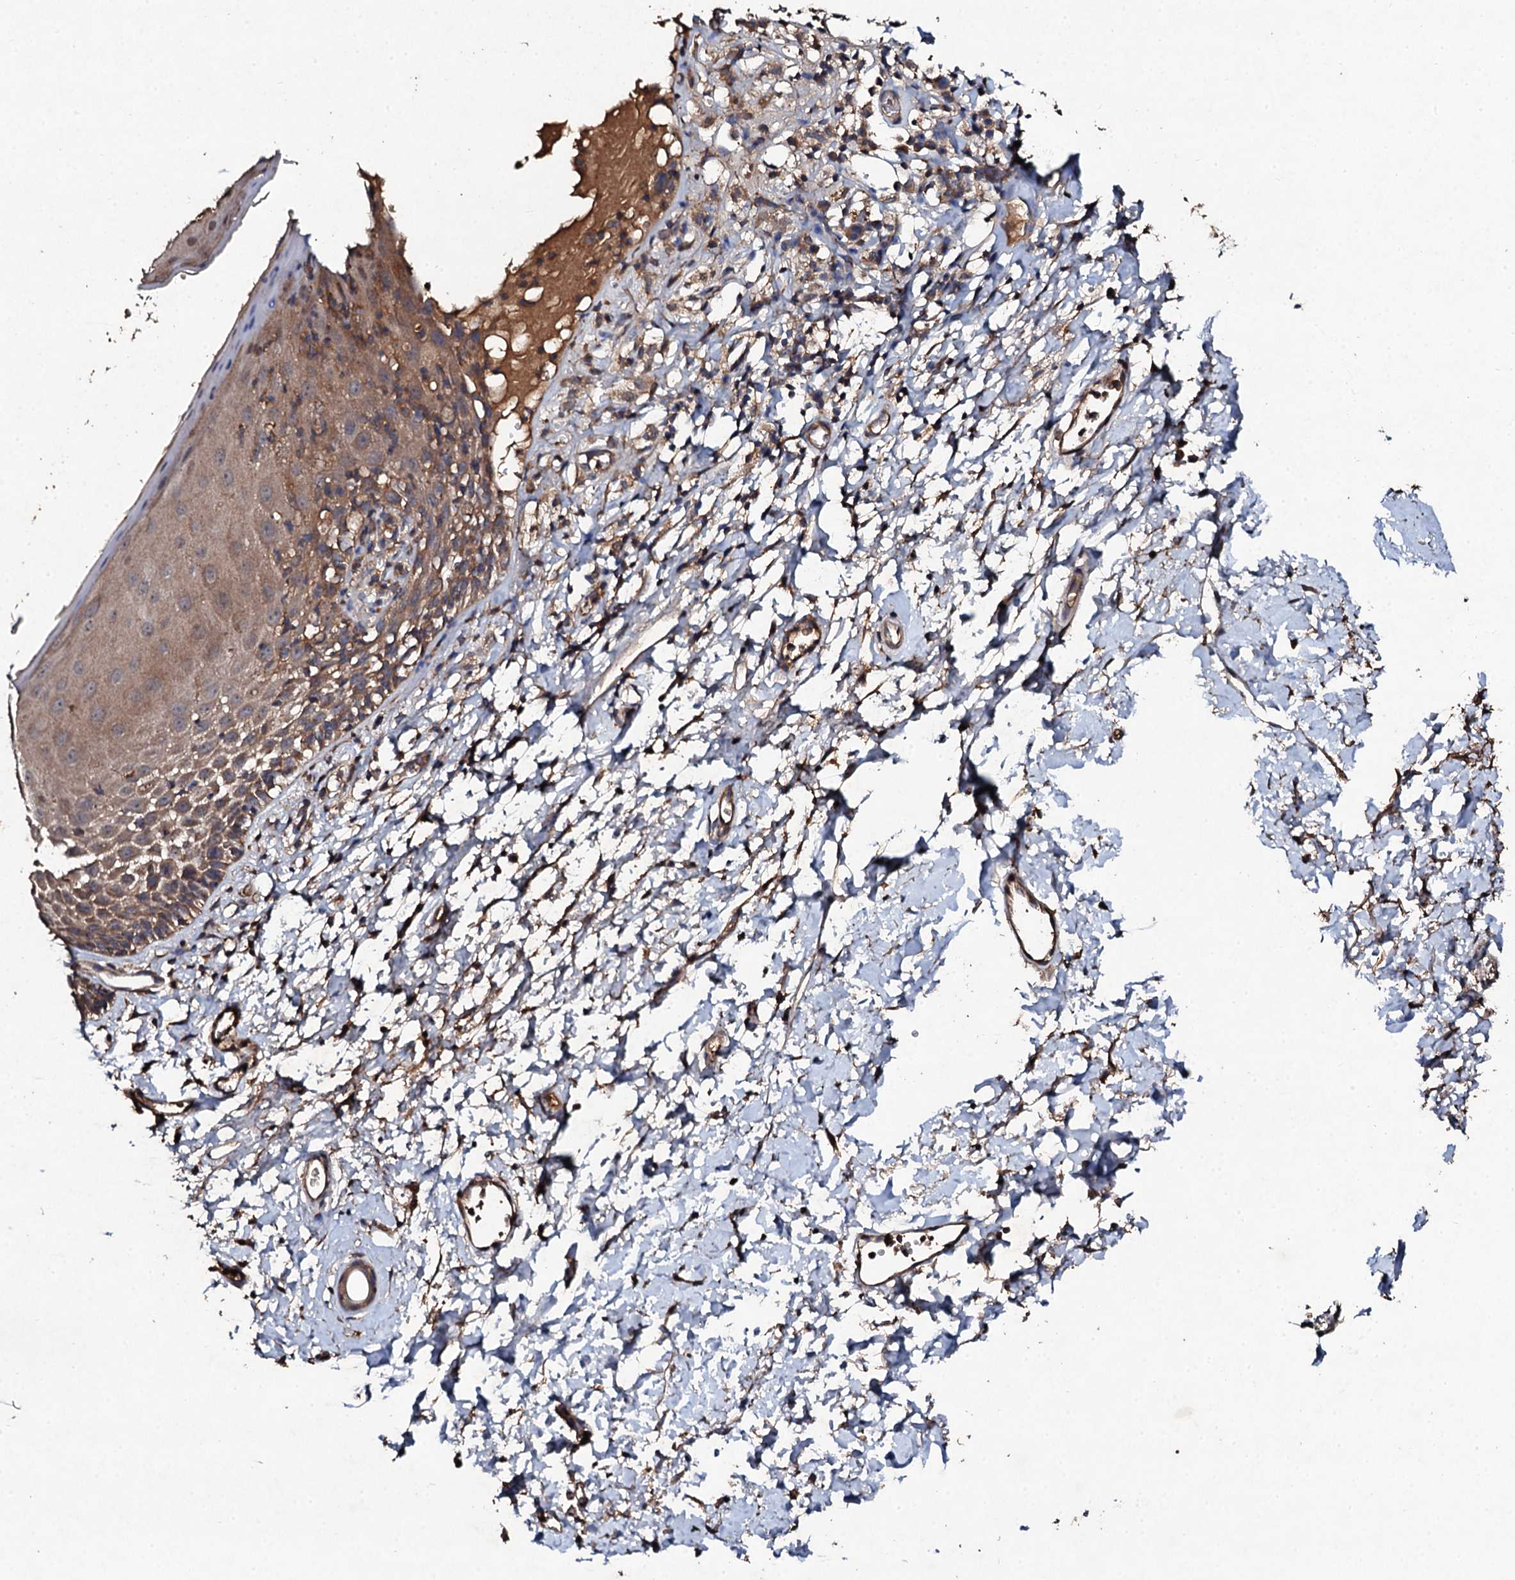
{"staining": {"intensity": "moderate", "quantity": "25%-75%", "location": "cytoplasmic/membranous"}, "tissue": "skin", "cell_type": "Epidermal cells", "image_type": "normal", "snomed": [{"axis": "morphology", "description": "Normal tissue, NOS"}, {"axis": "topography", "description": "Vulva"}], "caption": "Skin stained for a protein exhibits moderate cytoplasmic/membranous positivity in epidermal cells. (DAB IHC with brightfield microscopy, high magnification).", "gene": "KERA", "patient": {"sex": "female", "age": 68}}